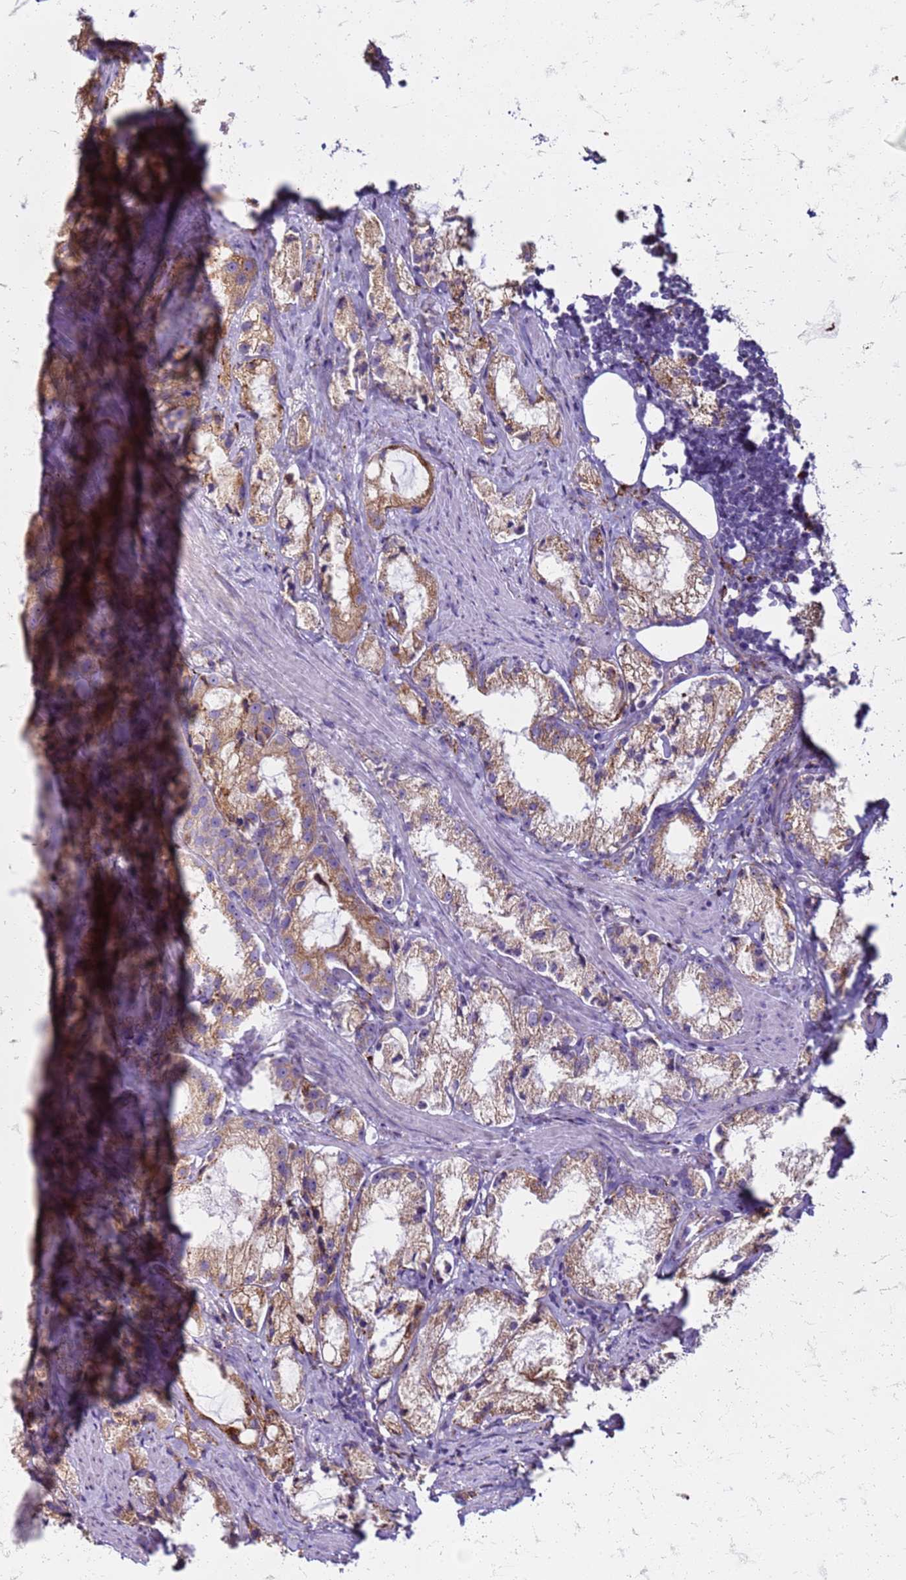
{"staining": {"intensity": "moderate", "quantity": ">75%", "location": "cytoplasmic/membranous"}, "tissue": "prostate cancer", "cell_type": "Tumor cells", "image_type": "cancer", "snomed": [{"axis": "morphology", "description": "Adenocarcinoma, High grade"}, {"axis": "topography", "description": "Prostate"}], "caption": "Immunohistochemistry of adenocarcinoma (high-grade) (prostate) displays medium levels of moderate cytoplasmic/membranous positivity in approximately >75% of tumor cells.", "gene": "PDK3", "patient": {"sex": "male", "age": 66}}